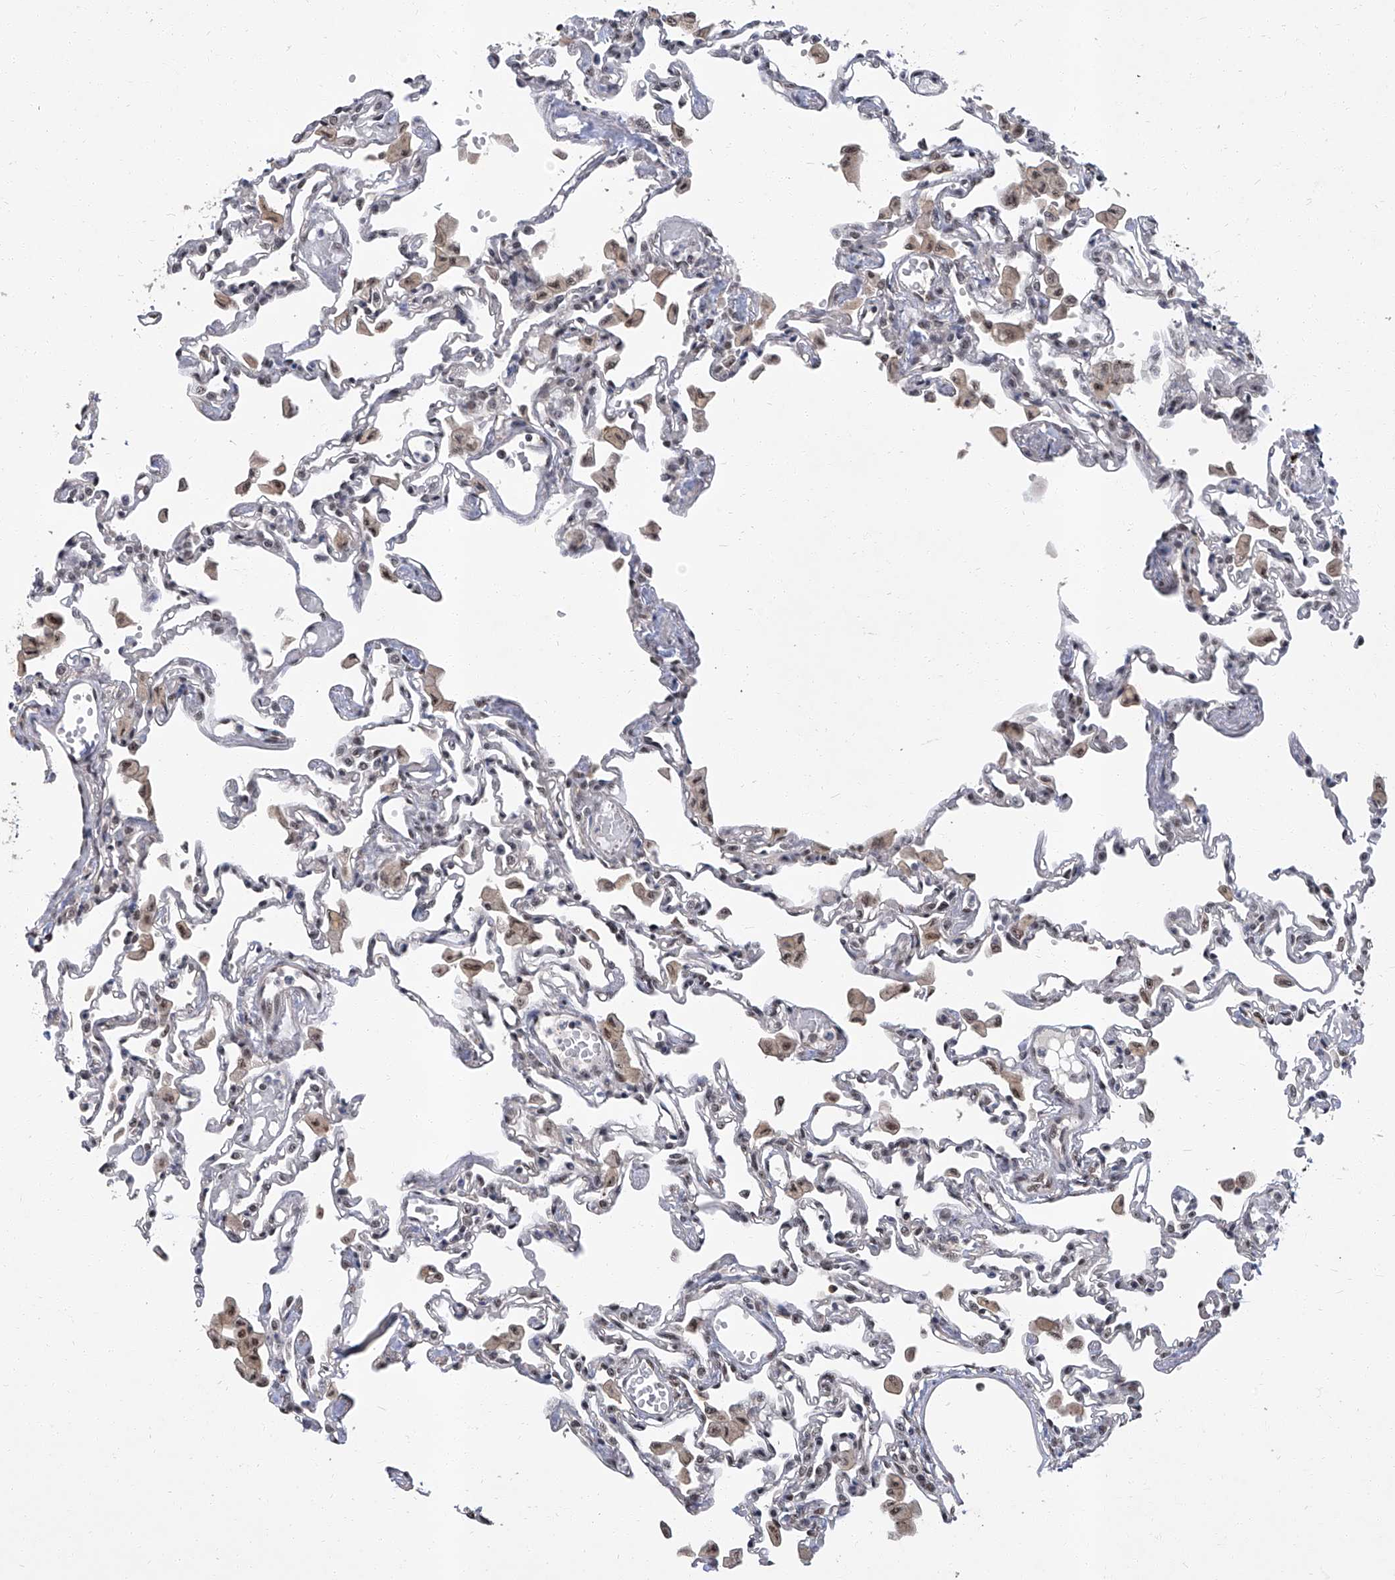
{"staining": {"intensity": "negative", "quantity": "none", "location": "none"}, "tissue": "lung", "cell_type": "Alveolar cells", "image_type": "normal", "snomed": [{"axis": "morphology", "description": "Normal tissue, NOS"}, {"axis": "topography", "description": "Bronchus"}, {"axis": "topography", "description": "Lung"}], "caption": "Immunohistochemistry micrograph of normal human lung stained for a protein (brown), which reveals no positivity in alveolar cells.", "gene": "CMTR1", "patient": {"sex": "female", "age": 49}}